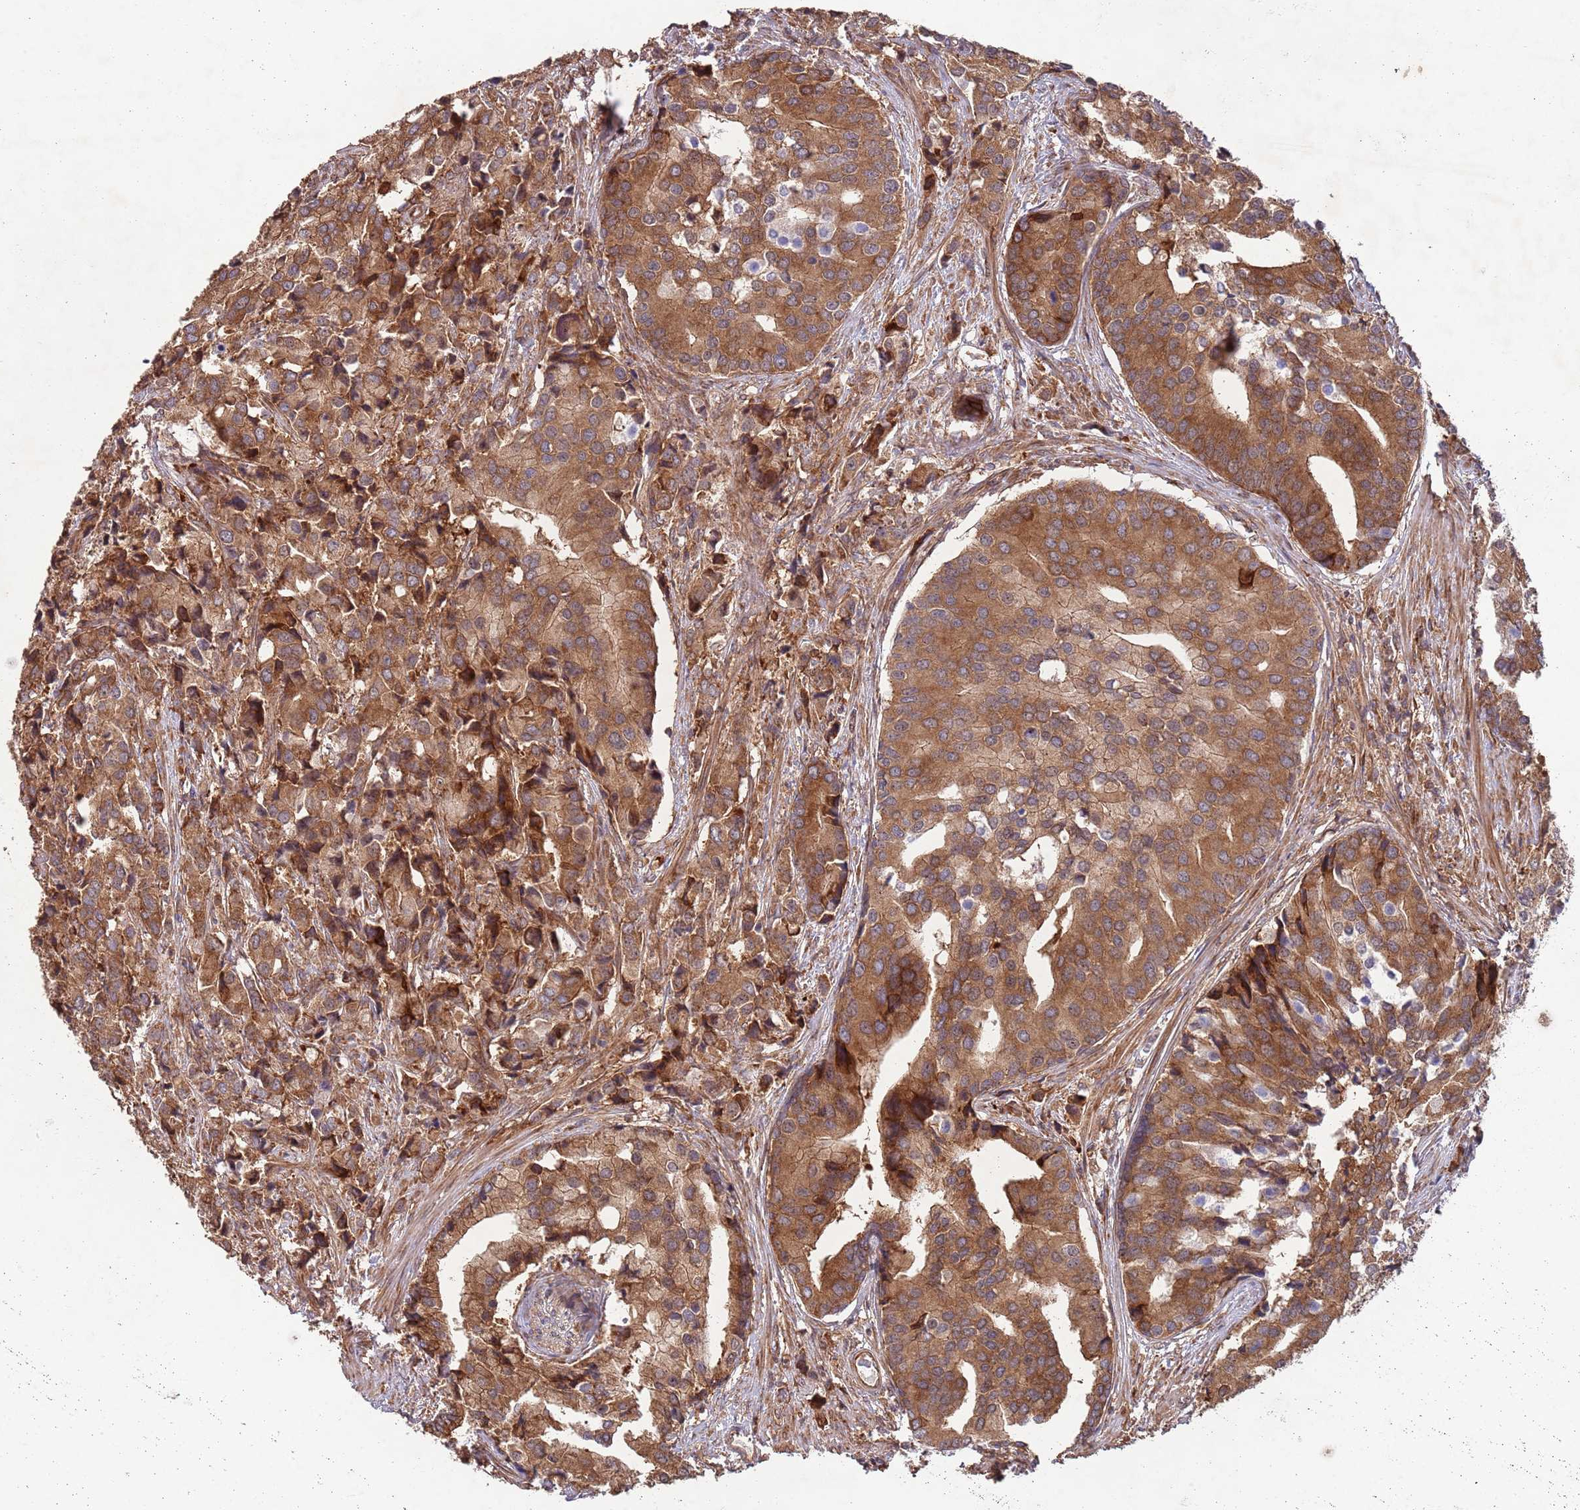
{"staining": {"intensity": "strong", "quantity": ">75%", "location": "cytoplasmic/membranous"}, "tissue": "prostate cancer", "cell_type": "Tumor cells", "image_type": "cancer", "snomed": [{"axis": "morphology", "description": "Adenocarcinoma, High grade"}, {"axis": "topography", "description": "Prostate"}], "caption": "This histopathology image displays immunohistochemistry (IHC) staining of high-grade adenocarcinoma (prostate), with high strong cytoplasmic/membranous expression in about >75% of tumor cells.", "gene": "RNF19B", "patient": {"sex": "male", "age": 62}}